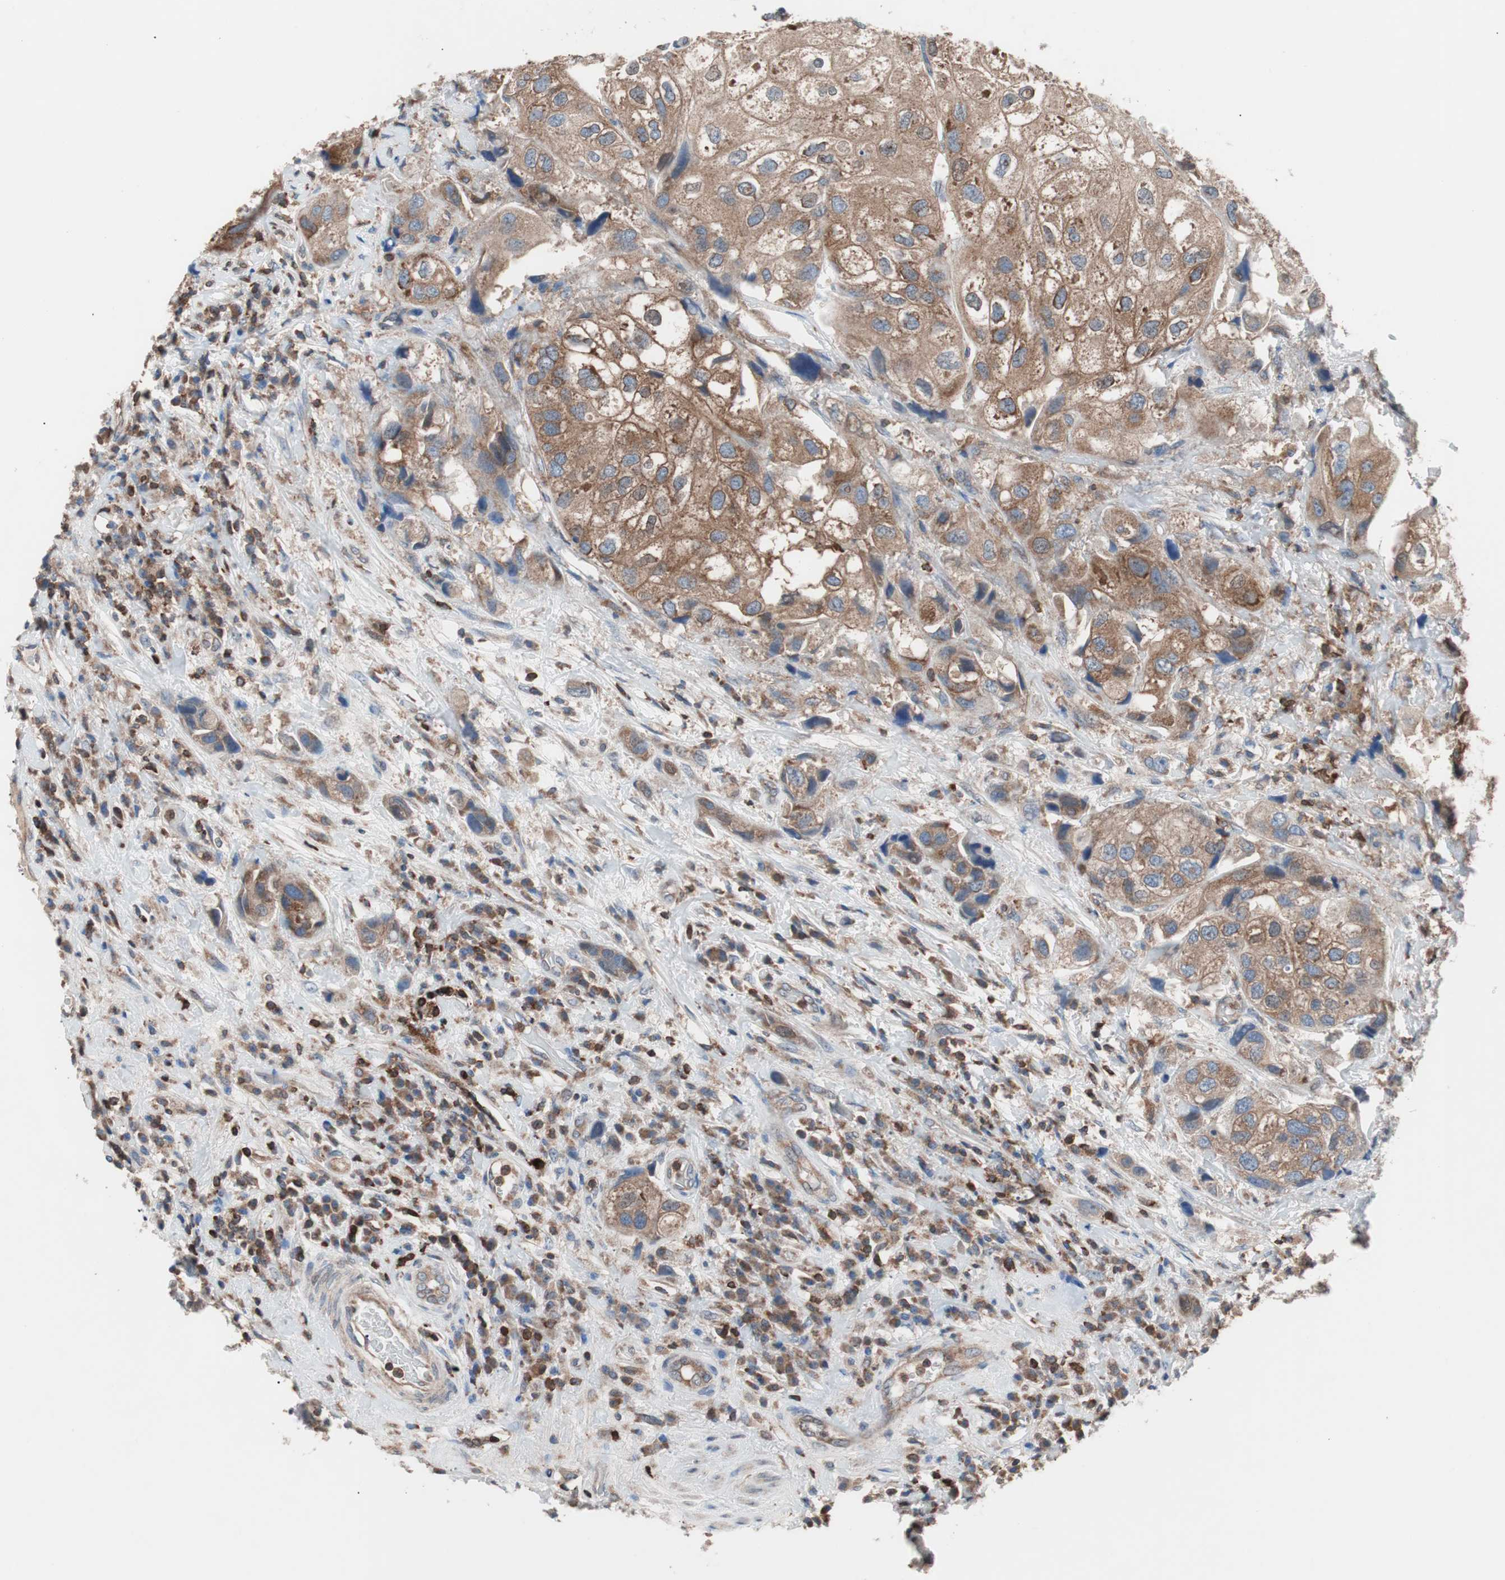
{"staining": {"intensity": "moderate", "quantity": ">75%", "location": "cytoplasmic/membranous"}, "tissue": "urothelial cancer", "cell_type": "Tumor cells", "image_type": "cancer", "snomed": [{"axis": "morphology", "description": "Urothelial carcinoma, High grade"}, {"axis": "topography", "description": "Urinary bladder"}], "caption": "There is medium levels of moderate cytoplasmic/membranous staining in tumor cells of urothelial cancer, as demonstrated by immunohistochemical staining (brown color).", "gene": "PIK3R1", "patient": {"sex": "female", "age": 64}}